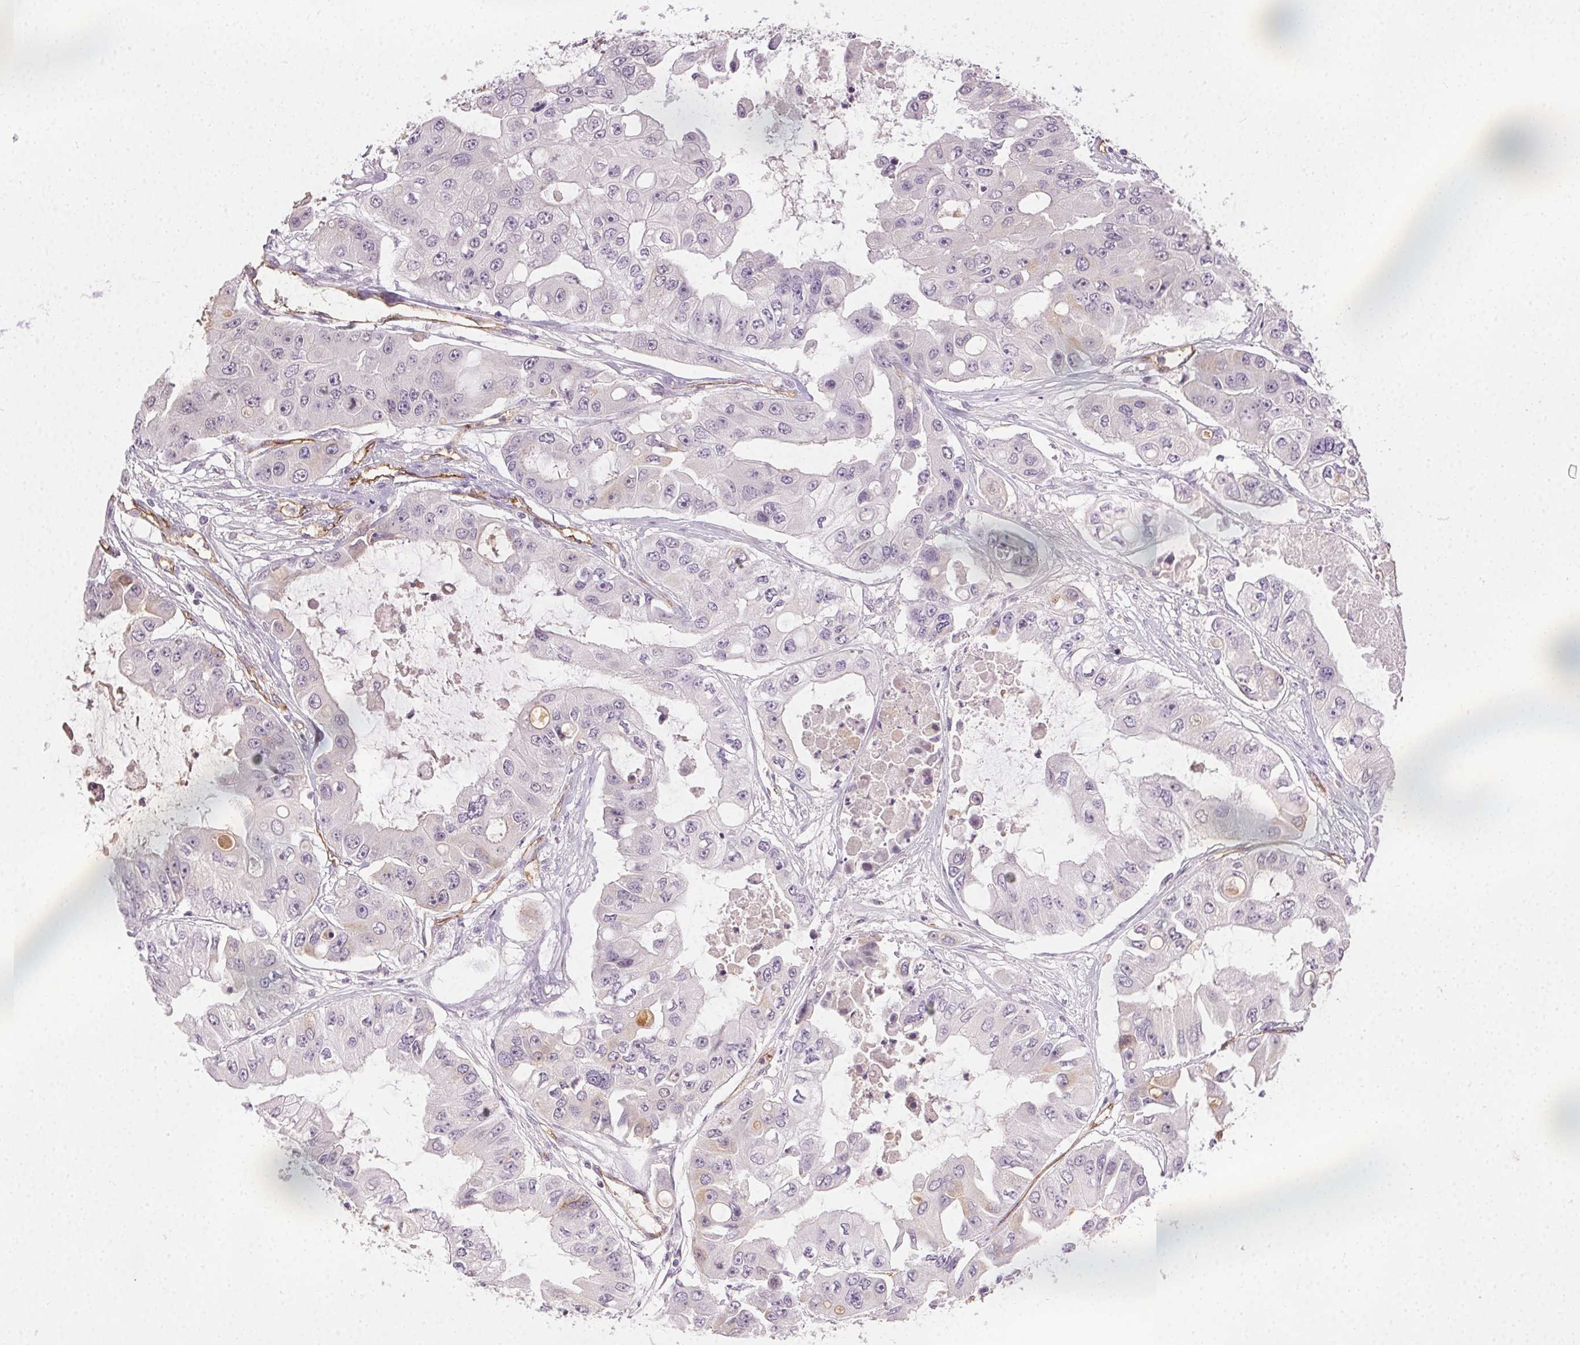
{"staining": {"intensity": "negative", "quantity": "none", "location": "none"}, "tissue": "ovarian cancer", "cell_type": "Tumor cells", "image_type": "cancer", "snomed": [{"axis": "morphology", "description": "Cystadenocarcinoma, serous, NOS"}, {"axis": "topography", "description": "Ovary"}], "caption": "Image shows no protein positivity in tumor cells of ovarian serous cystadenocarcinoma tissue.", "gene": "PODXL", "patient": {"sex": "female", "age": 56}}